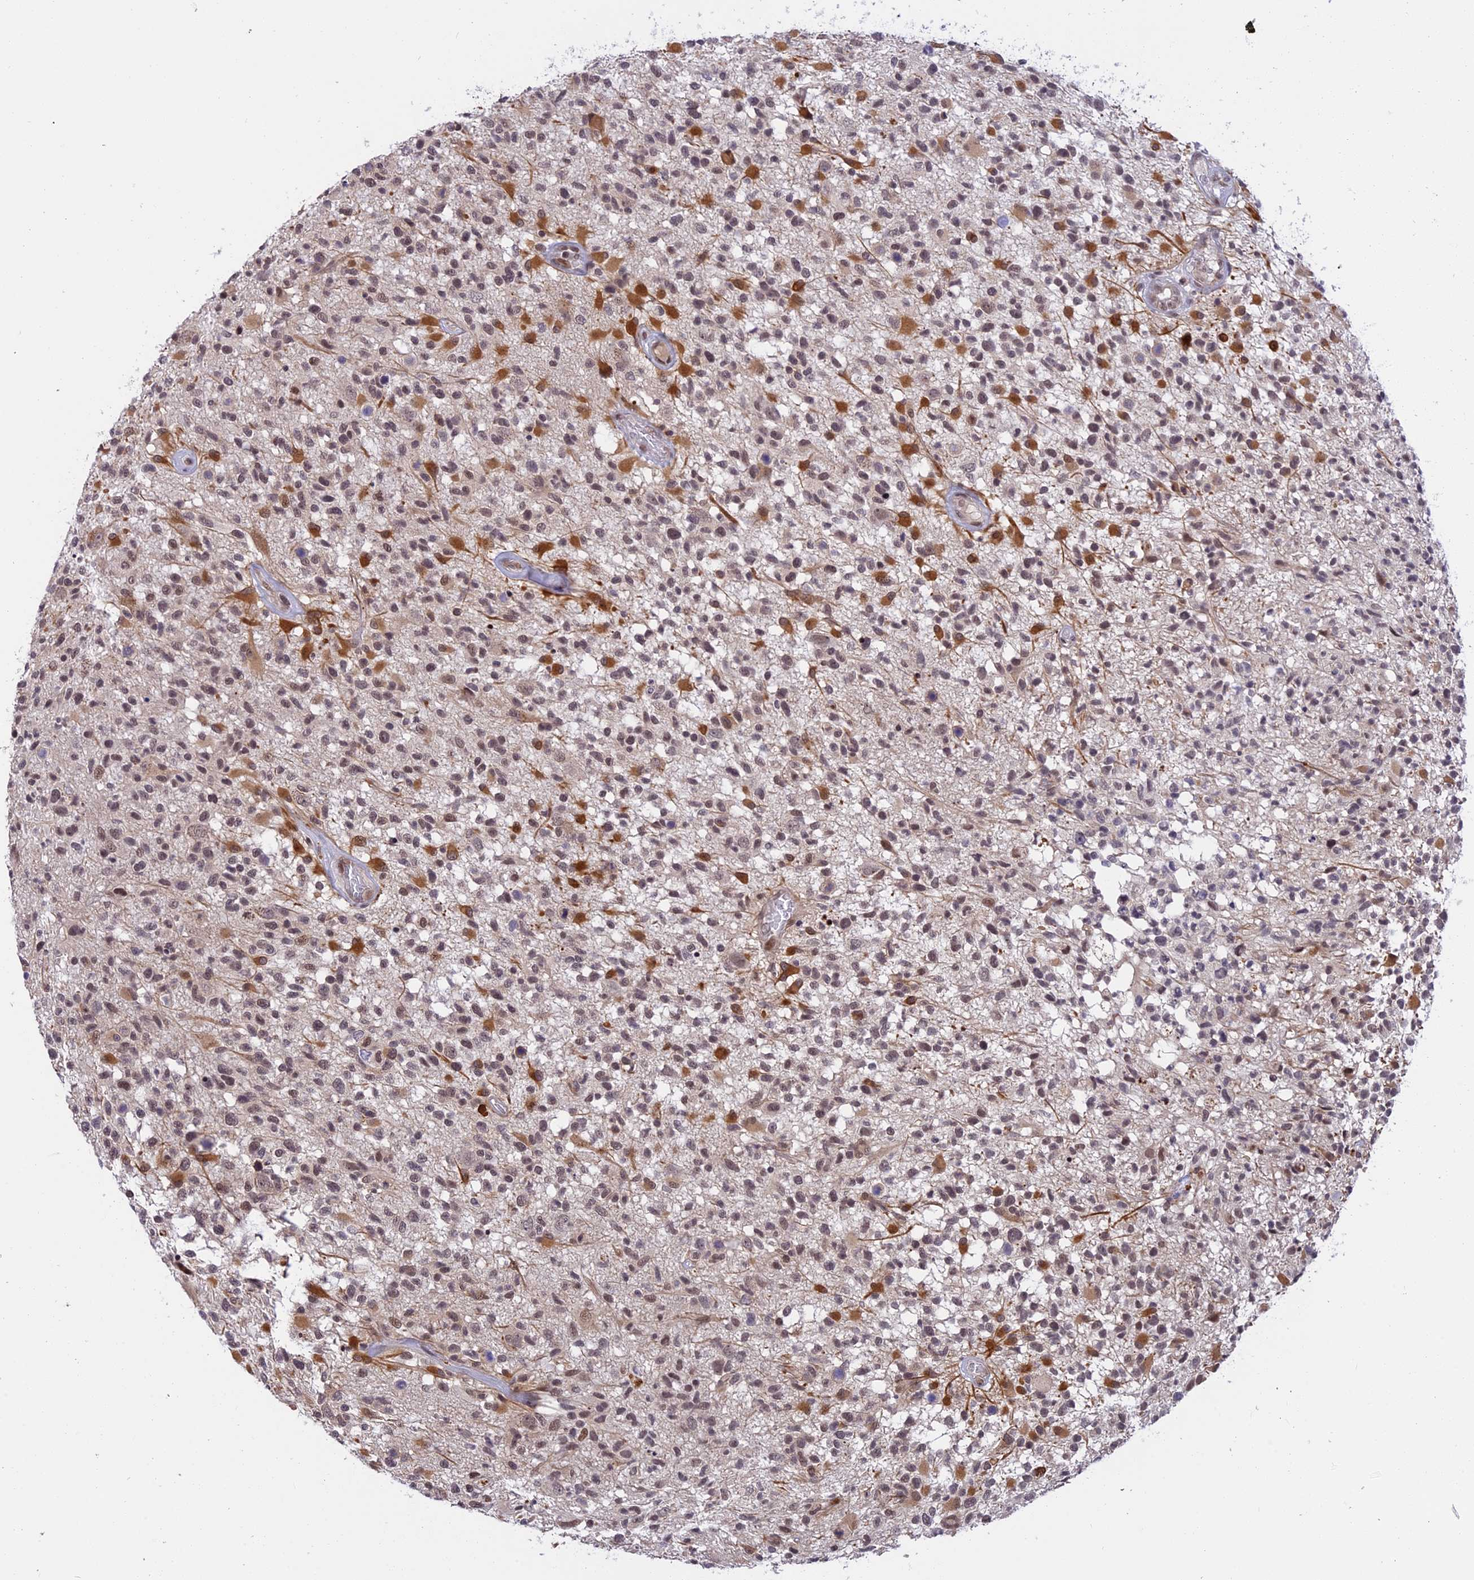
{"staining": {"intensity": "weak", "quantity": "25%-75%", "location": "nuclear"}, "tissue": "glioma", "cell_type": "Tumor cells", "image_type": "cancer", "snomed": [{"axis": "morphology", "description": "Glioma, malignant, High grade"}, {"axis": "morphology", "description": "Glioblastoma, NOS"}, {"axis": "topography", "description": "Brain"}], "caption": "A low amount of weak nuclear expression is appreciated in approximately 25%-75% of tumor cells in glioma tissue. The staining is performed using DAB (3,3'-diaminobenzidine) brown chromogen to label protein expression. The nuclei are counter-stained blue using hematoxylin.", "gene": "POLR2C", "patient": {"sex": "male", "age": 60}}